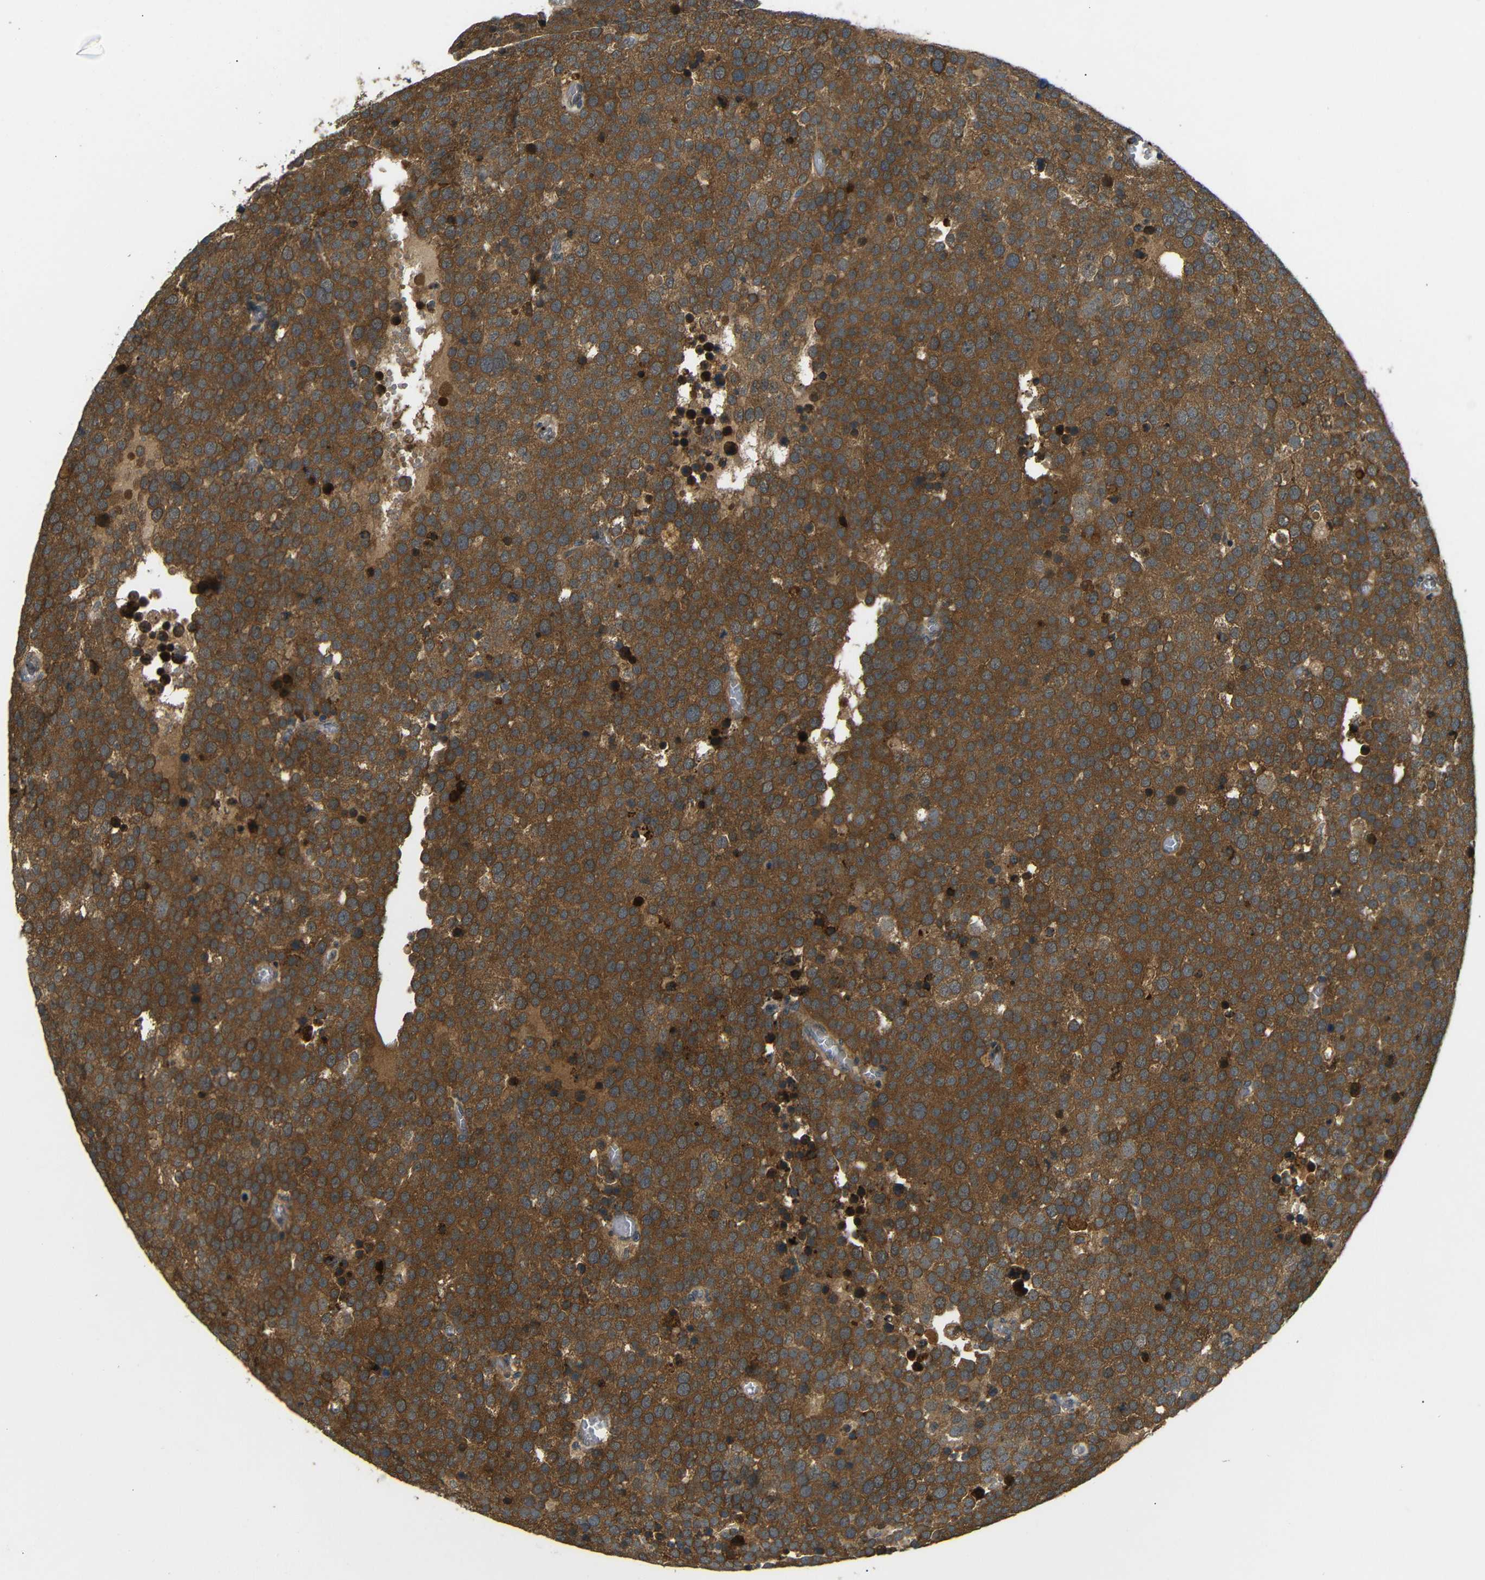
{"staining": {"intensity": "strong", "quantity": ">75%", "location": "cytoplasmic/membranous"}, "tissue": "testis cancer", "cell_type": "Tumor cells", "image_type": "cancer", "snomed": [{"axis": "morphology", "description": "Normal tissue, NOS"}, {"axis": "morphology", "description": "Seminoma, NOS"}, {"axis": "topography", "description": "Testis"}], "caption": "Protein expression analysis of human testis seminoma reveals strong cytoplasmic/membranous staining in approximately >75% of tumor cells.", "gene": "EPHB2", "patient": {"sex": "male", "age": 71}}